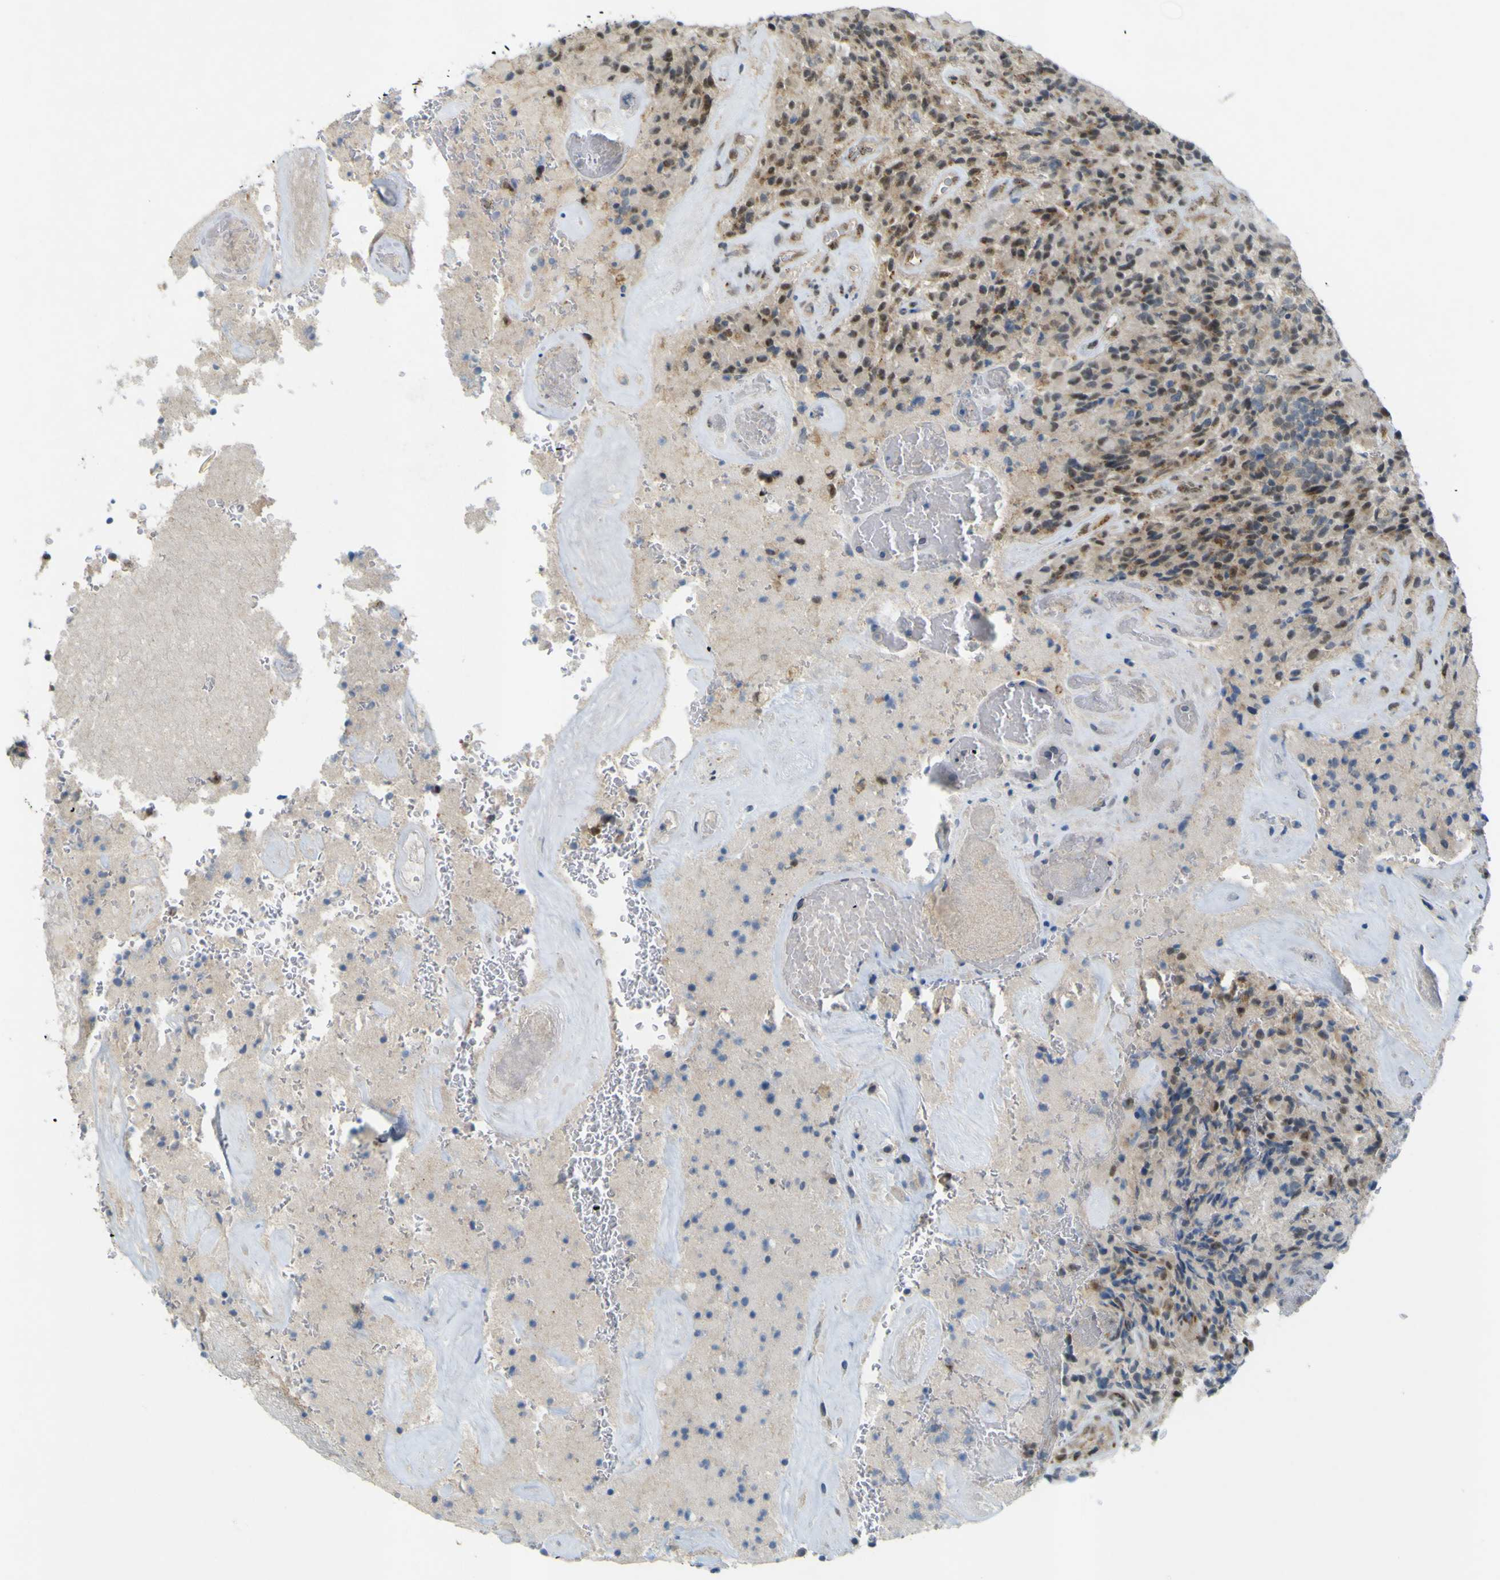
{"staining": {"intensity": "weak", "quantity": "25%-75%", "location": "nuclear"}, "tissue": "glioma", "cell_type": "Tumor cells", "image_type": "cancer", "snomed": [{"axis": "morphology", "description": "Glioma, malignant, High grade"}, {"axis": "topography", "description": "Brain"}], "caption": "Protein positivity by immunohistochemistry (IHC) demonstrates weak nuclear staining in about 25%-75% of tumor cells in malignant glioma (high-grade). (Brightfield microscopy of DAB IHC at high magnification).", "gene": "IGF2R", "patient": {"sex": "male", "age": 71}}